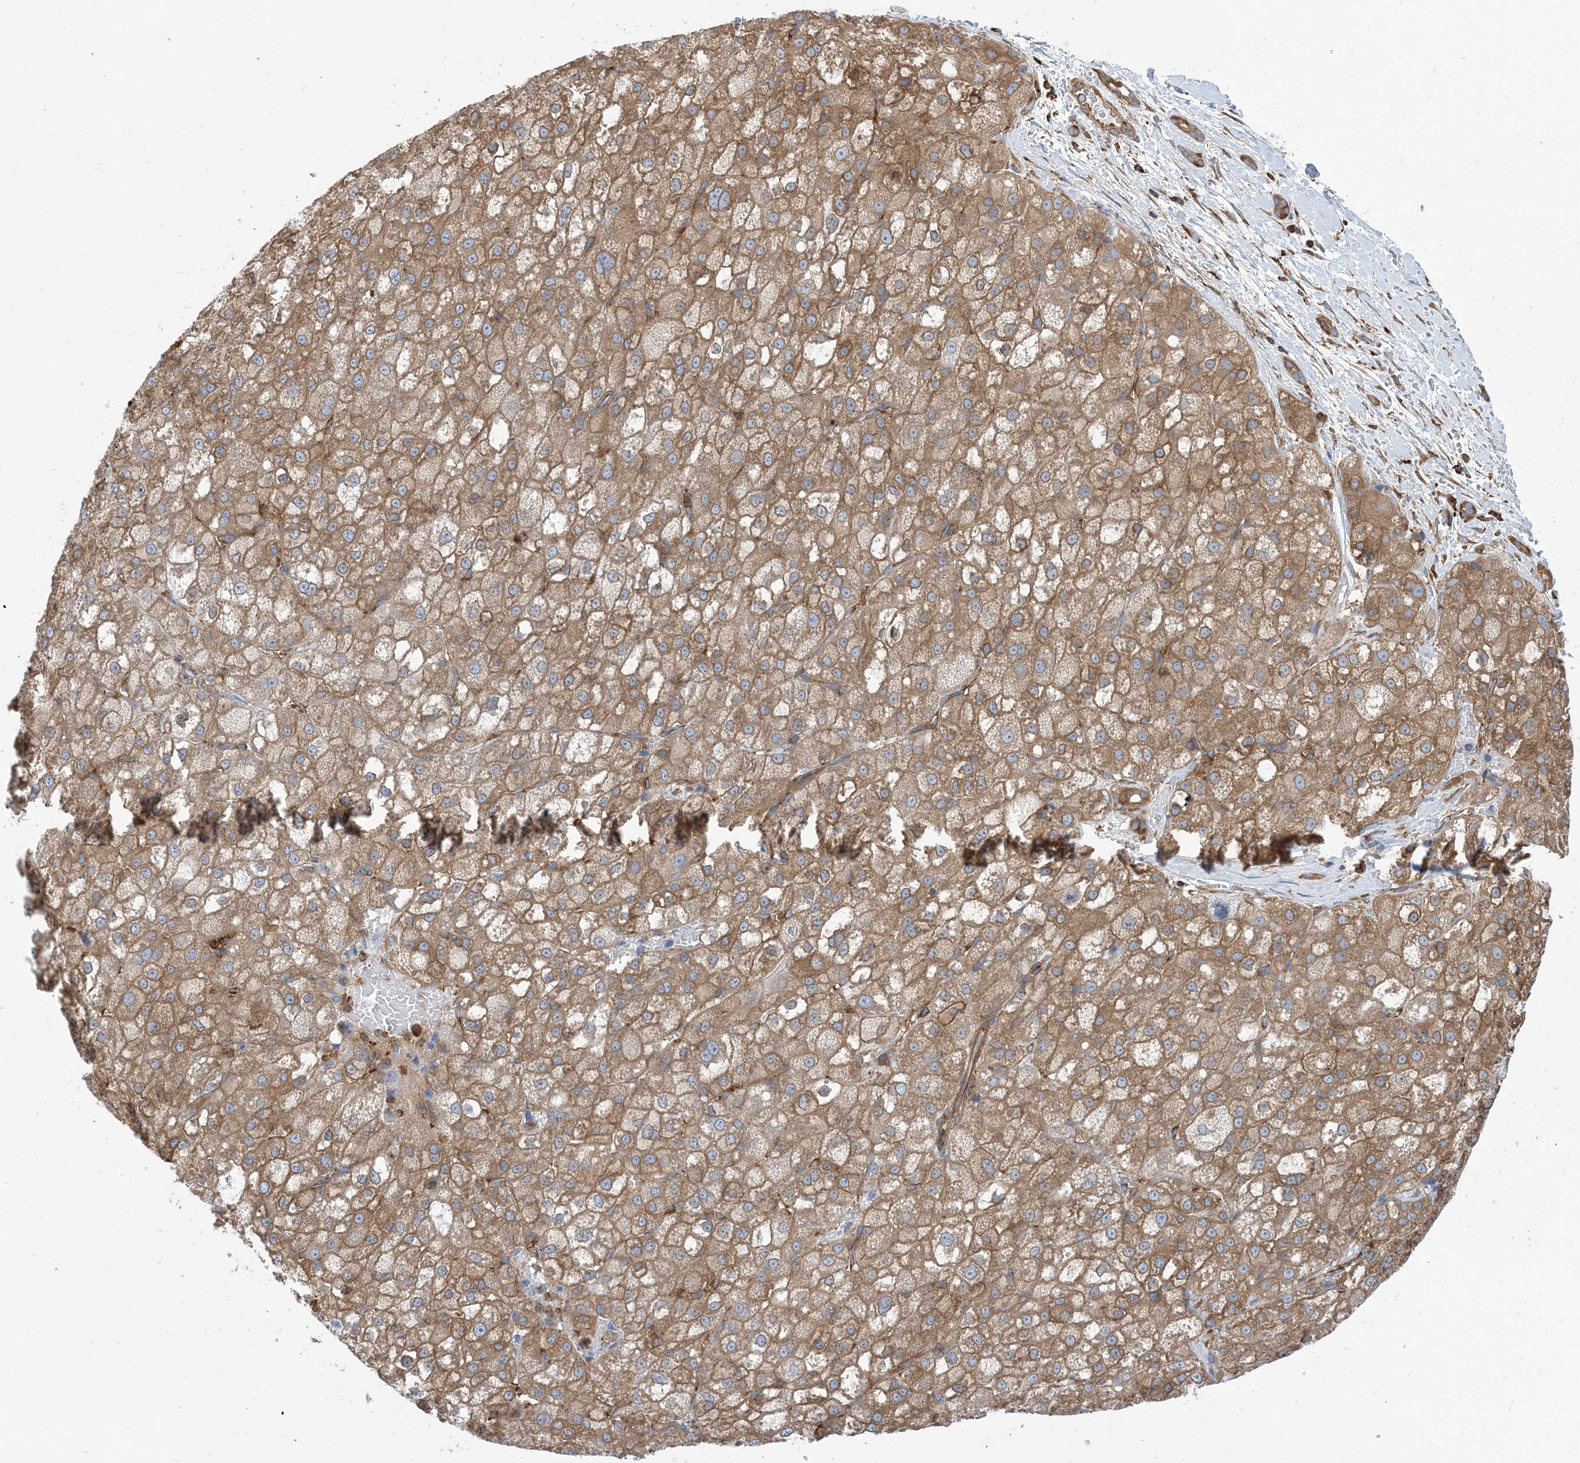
{"staining": {"intensity": "moderate", "quantity": ">75%", "location": "cytoplasmic/membranous"}, "tissue": "liver cancer", "cell_type": "Tumor cells", "image_type": "cancer", "snomed": [{"axis": "morphology", "description": "Carcinoma, Hepatocellular, NOS"}, {"axis": "topography", "description": "Liver"}], "caption": "Immunohistochemical staining of hepatocellular carcinoma (liver) demonstrates medium levels of moderate cytoplasmic/membranous protein expression in about >75% of tumor cells.", "gene": "DYNC1LI1", "patient": {"sex": "male", "age": 57}}